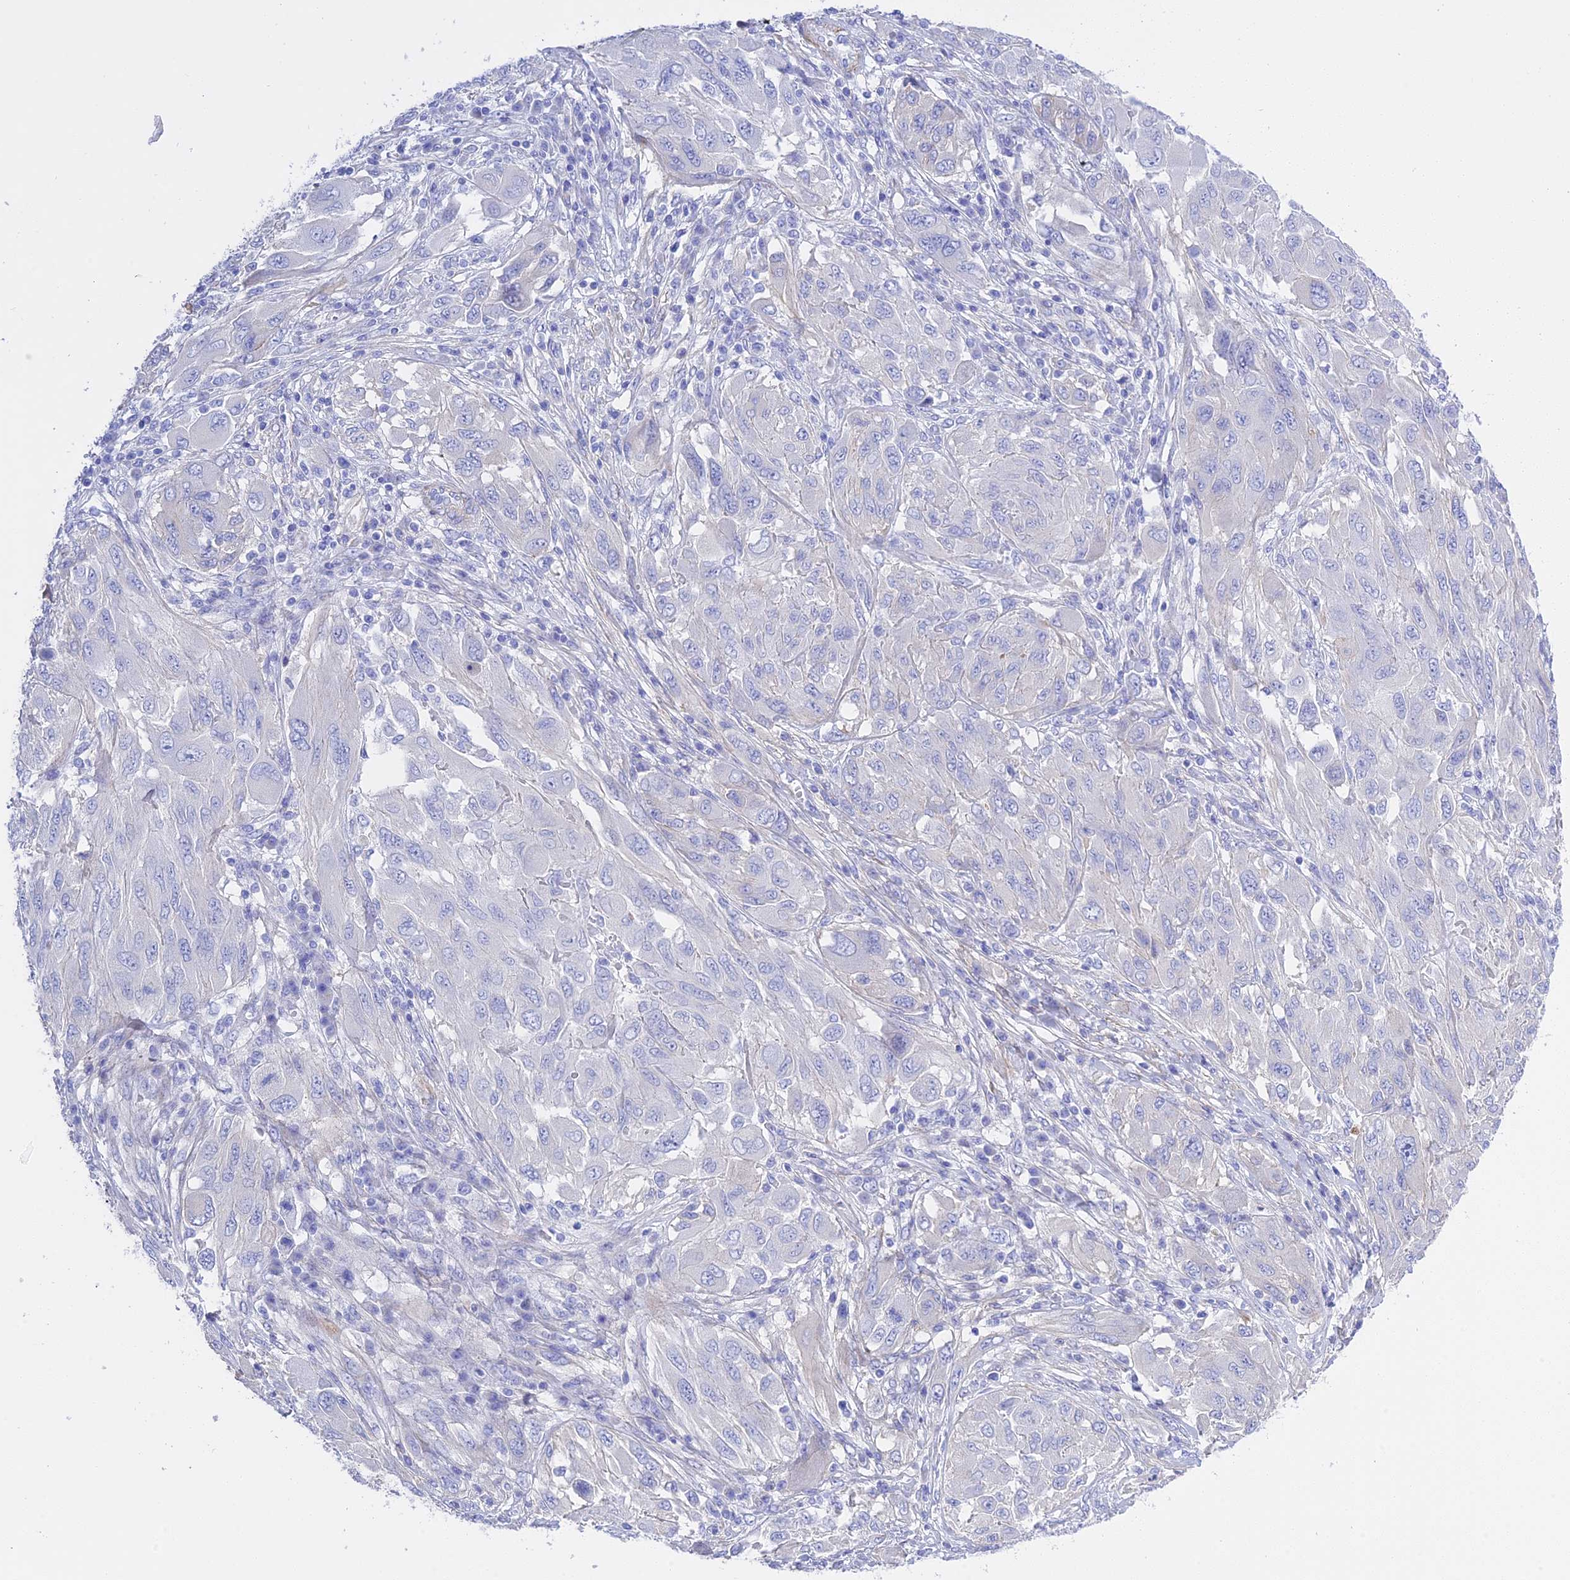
{"staining": {"intensity": "negative", "quantity": "none", "location": "none"}, "tissue": "melanoma", "cell_type": "Tumor cells", "image_type": "cancer", "snomed": [{"axis": "morphology", "description": "Malignant melanoma, NOS"}, {"axis": "topography", "description": "Skin"}], "caption": "Malignant melanoma was stained to show a protein in brown. There is no significant expression in tumor cells. (DAB (3,3'-diaminobenzidine) immunohistochemistry with hematoxylin counter stain).", "gene": "FRA10AC1", "patient": {"sex": "female", "age": 91}}